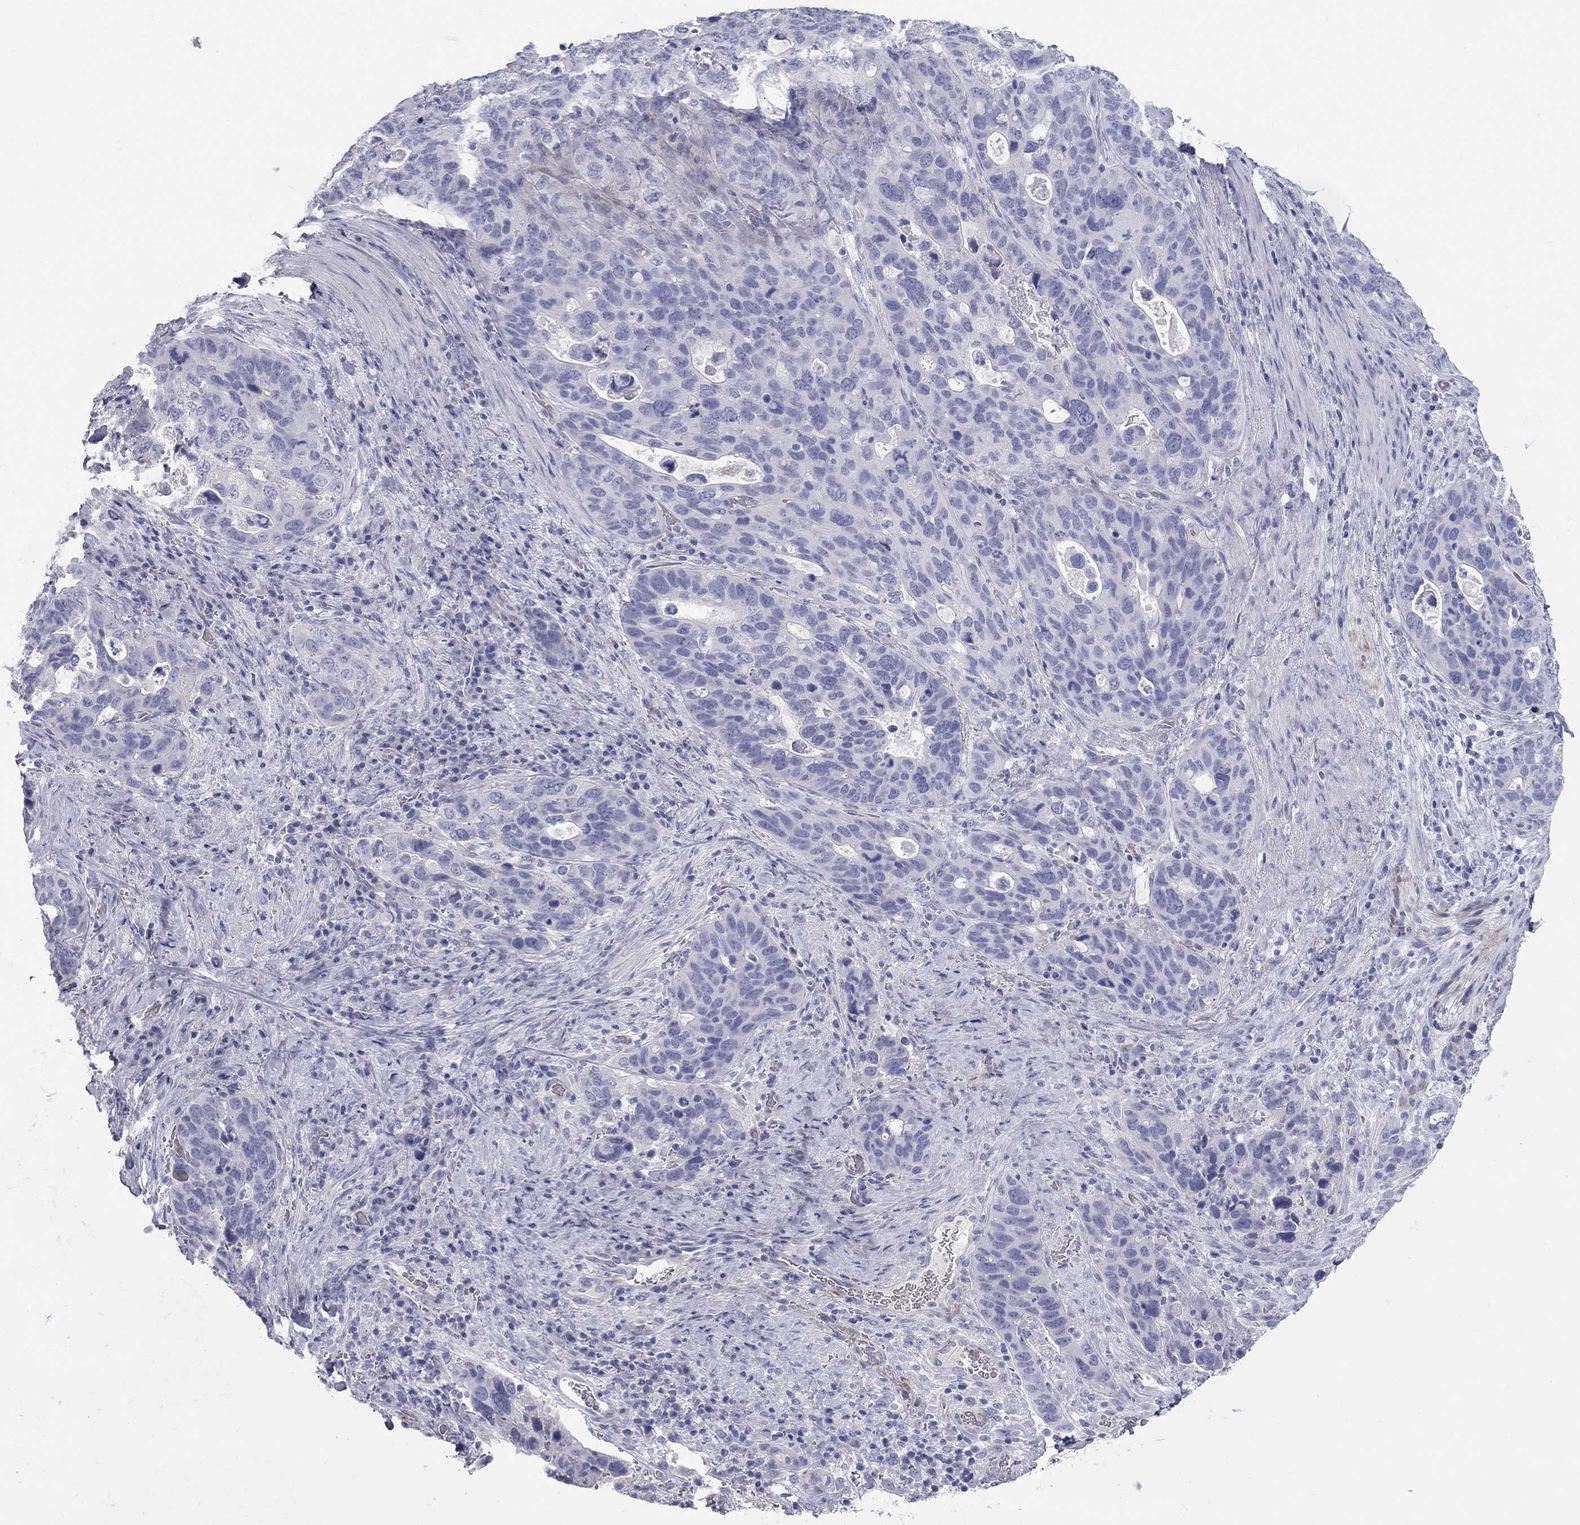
{"staining": {"intensity": "negative", "quantity": "none", "location": "none"}, "tissue": "stomach cancer", "cell_type": "Tumor cells", "image_type": "cancer", "snomed": [{"axis": "morphology", "description": "Adenocarcinoma, NOS"}, {"axis": "topography", "description": "Stomach"}], "caption": "Immunohistochemical staining of human stomach adenocarcinoma shows no significant positivity in tumor cells.", "gene": "PCDHGC5", "patient": {"sex": "male", "age": 54}}